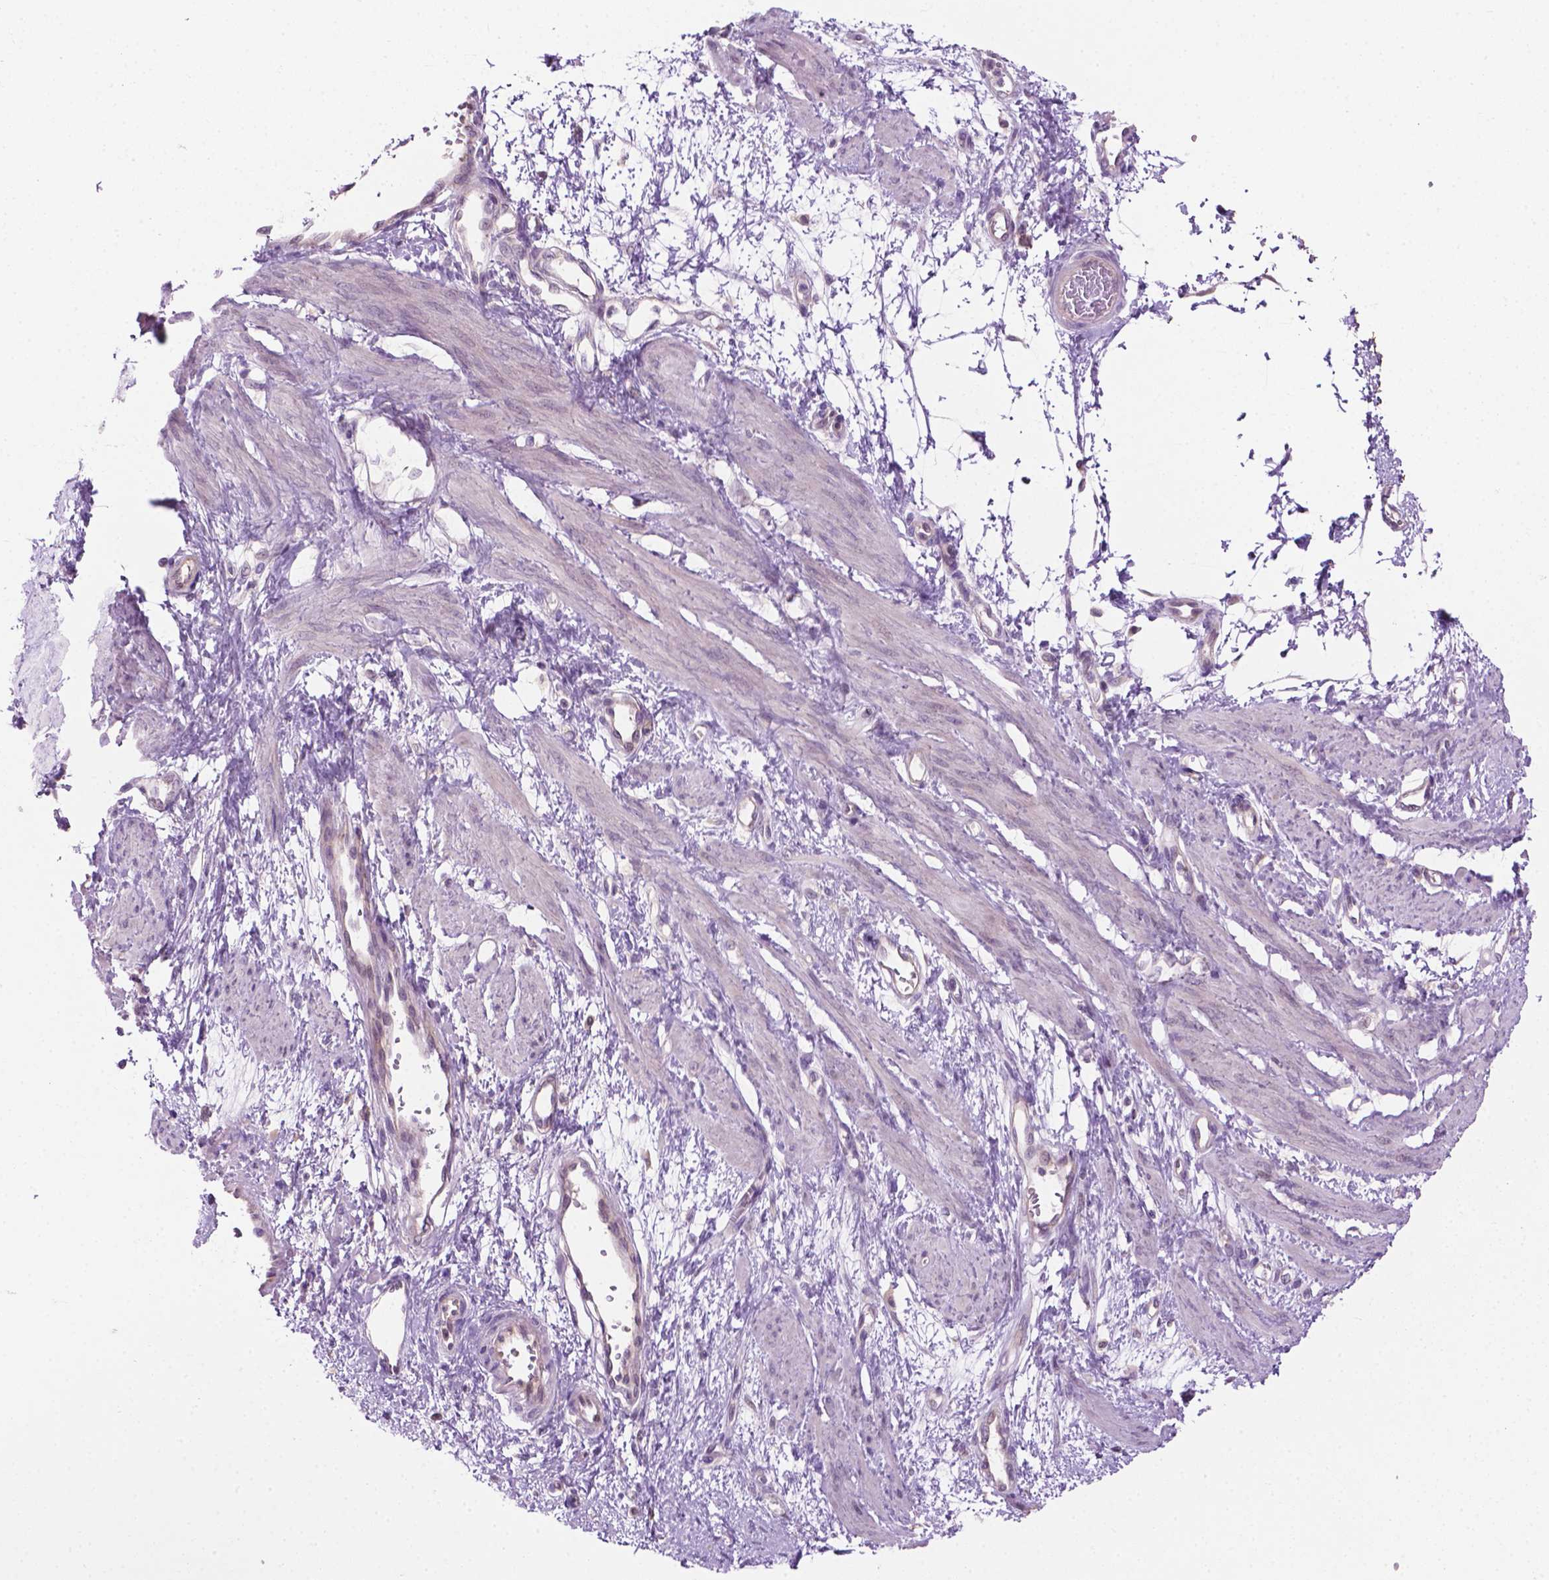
{"staining": {"intensity": "negative", "quantity": "none", "location": "none"}, "tissue": "smooth muscle", "cell_type": "Smooth muscle cells", "image_type": "normal", "snomed": [{"axis": "morphology", "description": "Normal tissue, NOS"}, {"axis": "topography", "description": "Smooth muscle"}, {"axis": "topography", "description": "Uterus"}], "caption": "DAB (3,3'-diaminobenzidine) immunohistochemical staining of benign human smooth muscle displays no significant staining in smooth muscle cells. Brightfield microscopy of IHC stained with DAB (brown) and hematoxylin (blue), captured at high magnification.", "gene": "MZT1", "patient": {"sex": "female", "age": 39}}